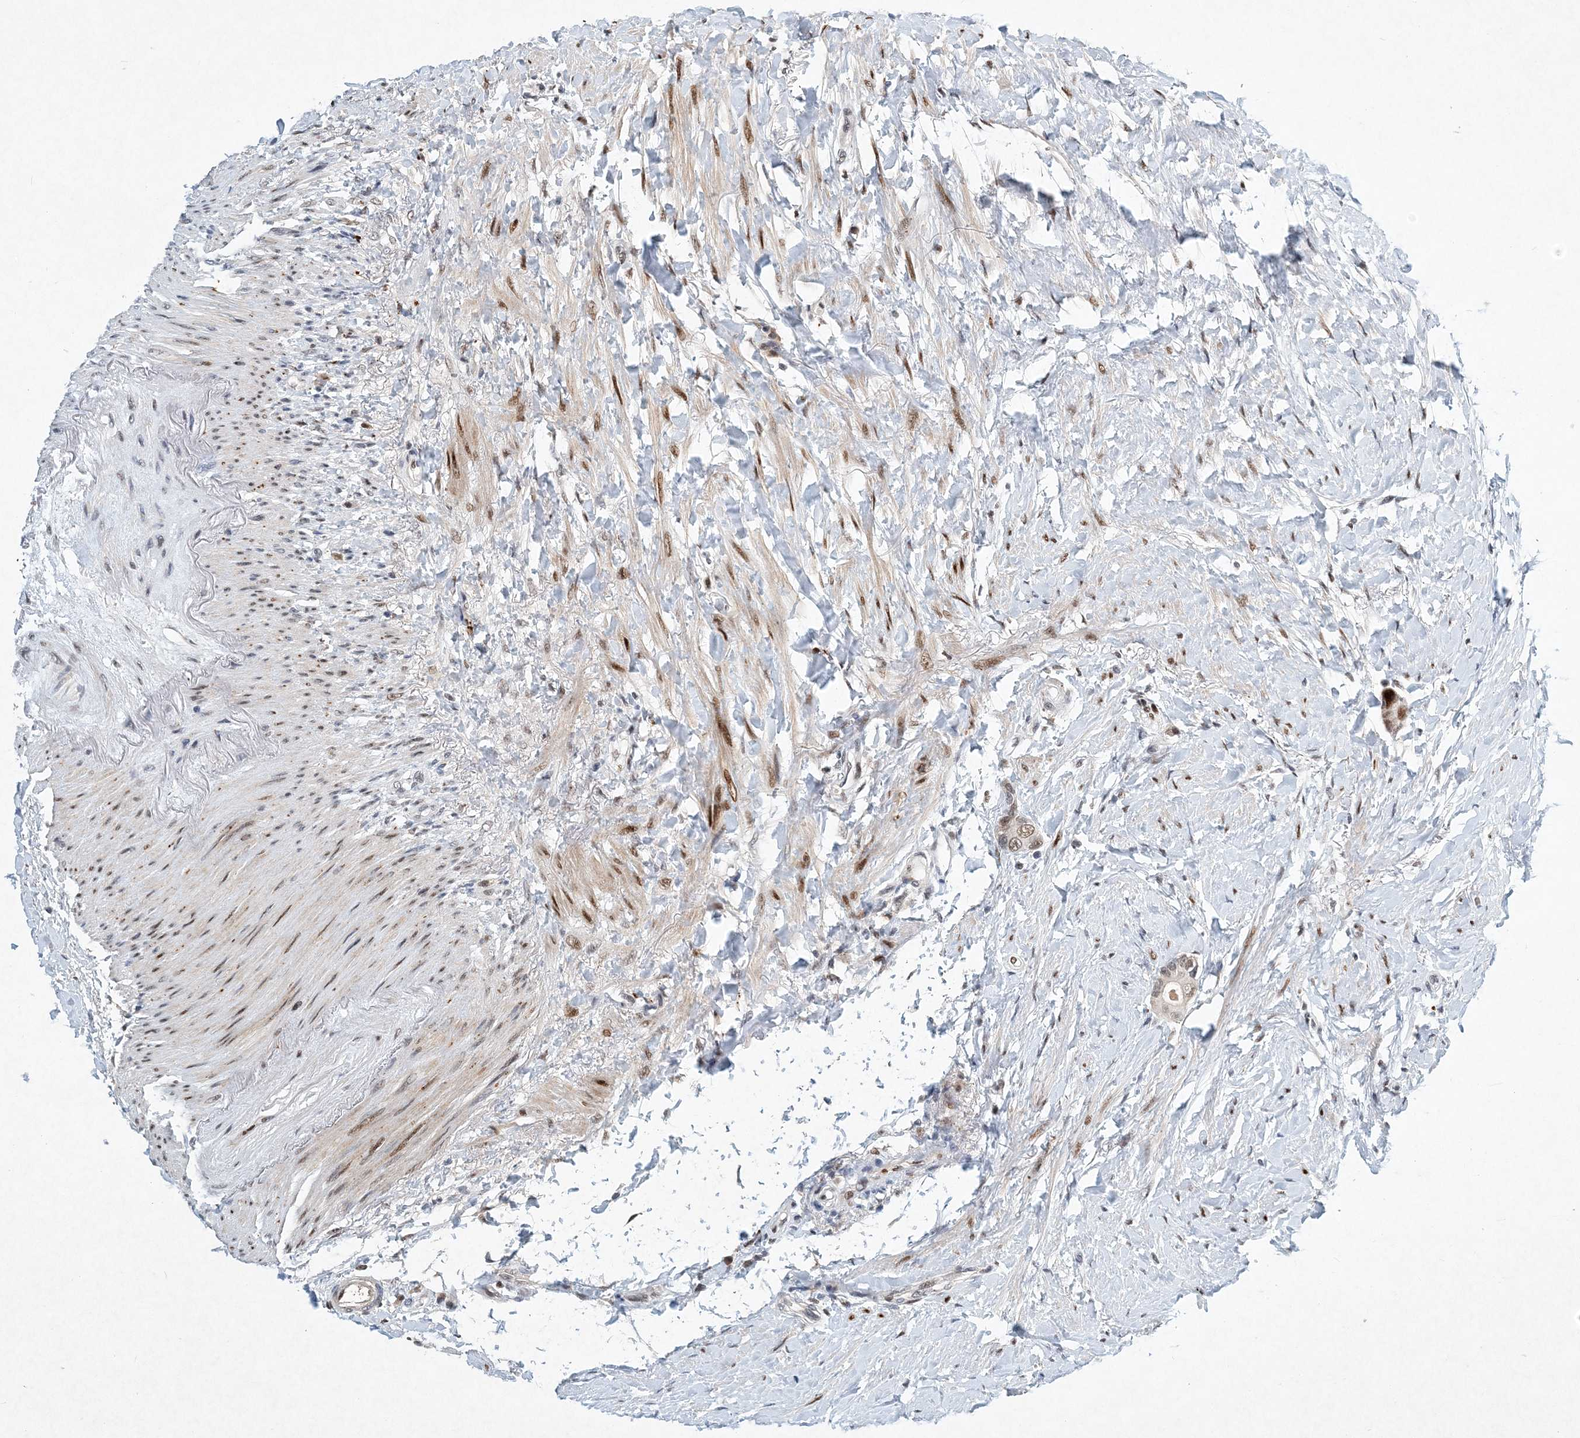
{"staining": {"intensity": "moderate", "quantity": ">75%", "location": "nuclear"}, "tissue": "colorectal cancer", "cell_type": "Tumor cells", "image_type": "cancer", "snomed": [{"axis": "morphology", "description": "Adenocarcinoma, NOS"}, {"axis": "topography", "description": "Rectum"}], "caption": "Approximately >75% of tumor cells in human adenocarcinoma (colorectal) exhibit moderate nuclear protein staining as visualized by brown immunohistochemical staining.", "gene": "KPNA4", "patient": {"sex": "male", "age": 51}}